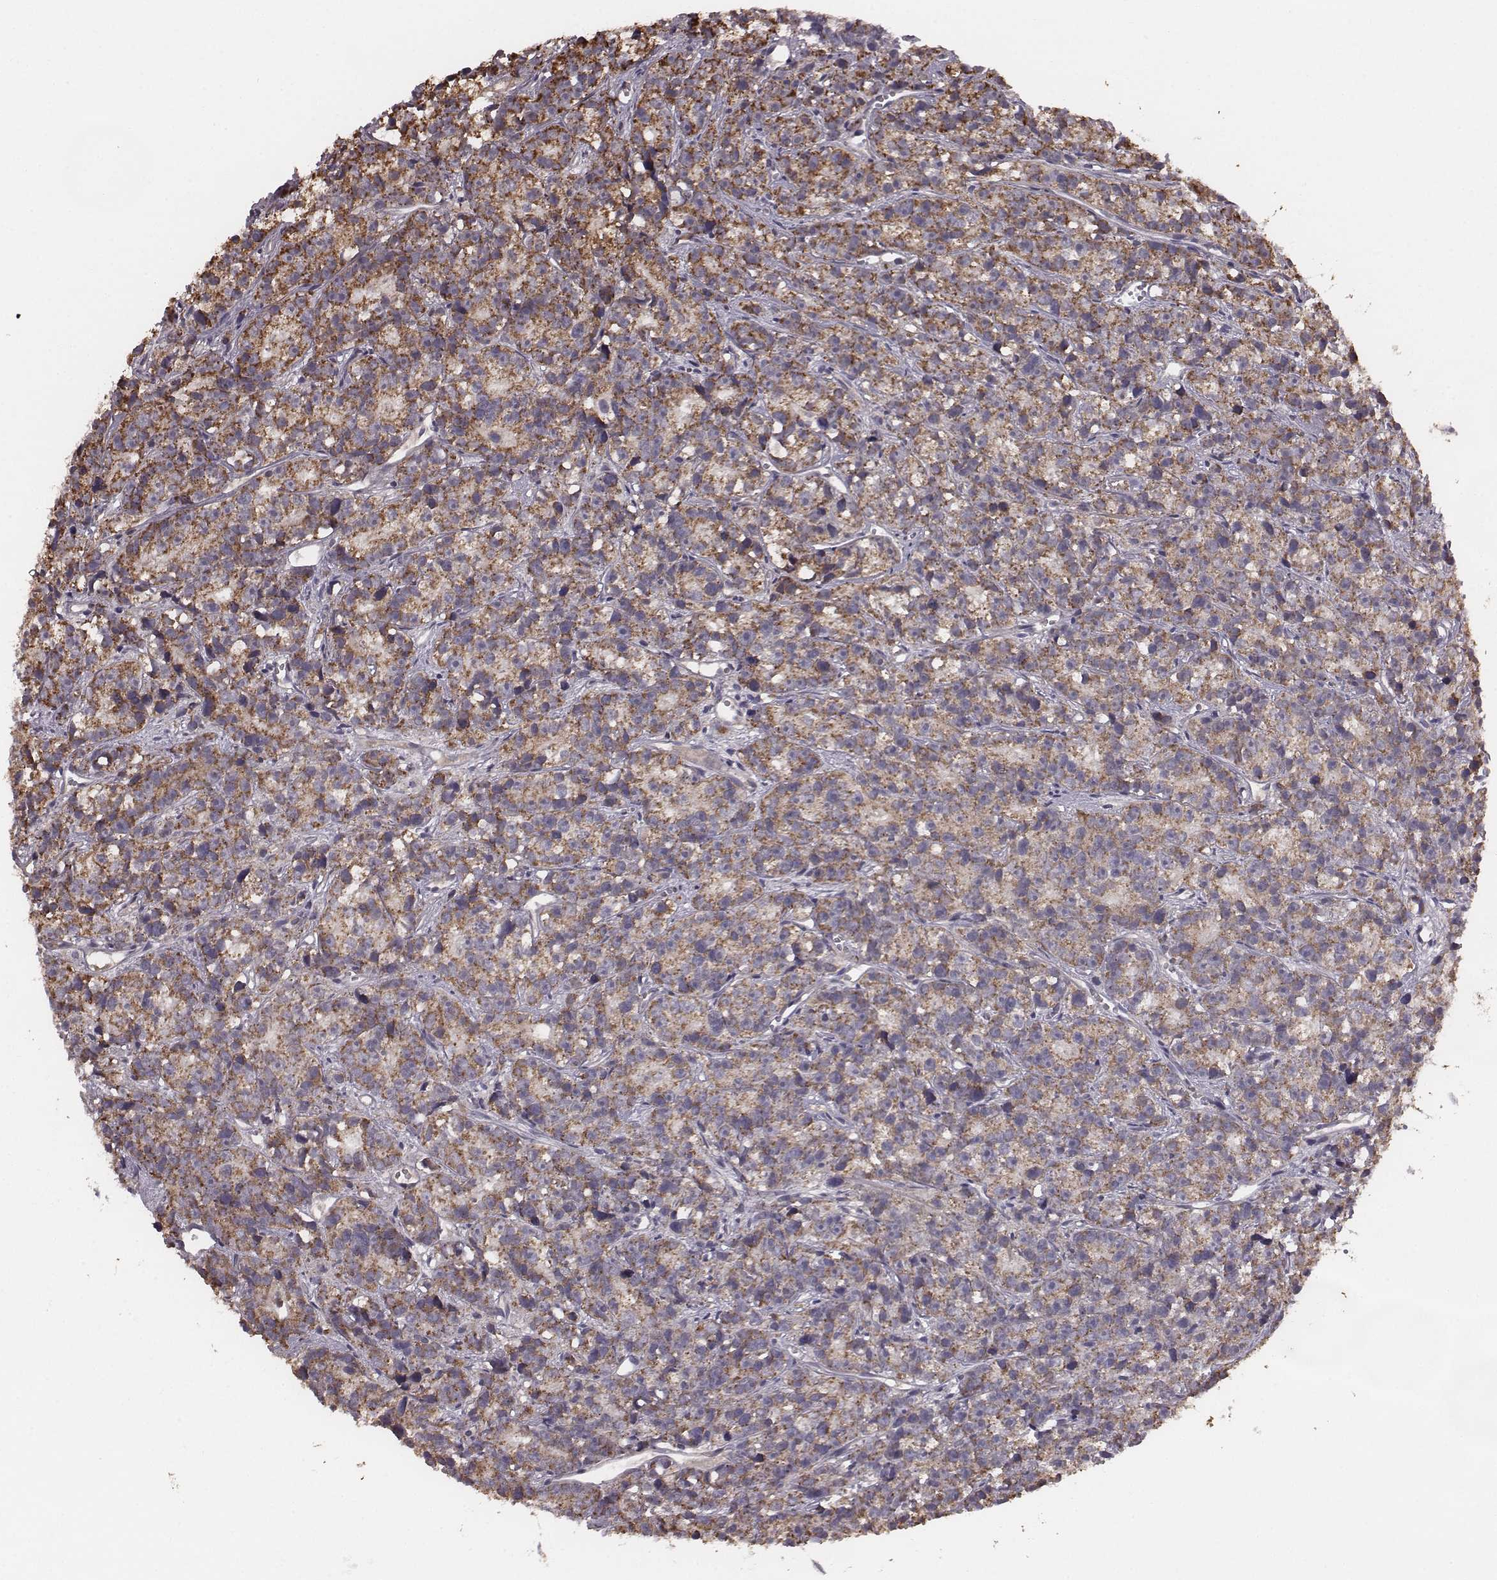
{"staining": {"intensity": "strong", "quantity": ">75%", "location": "cytoplasmic/membranous"}, "tissue": "prostate cancer", "cell_type": "Tumor cells", "image_type": "cancer", "snomed": [{"axis": "morphology", "description": "Adenocarcinoma, High grade"}, {"axis": "topography", "description": "Prostate"}], "caption": "Prostate cancer stained with a protein marker displays strong staining in tumor cells.", "gene": "PDCD2L", "patient": {"sex": "male", "age": 77}}